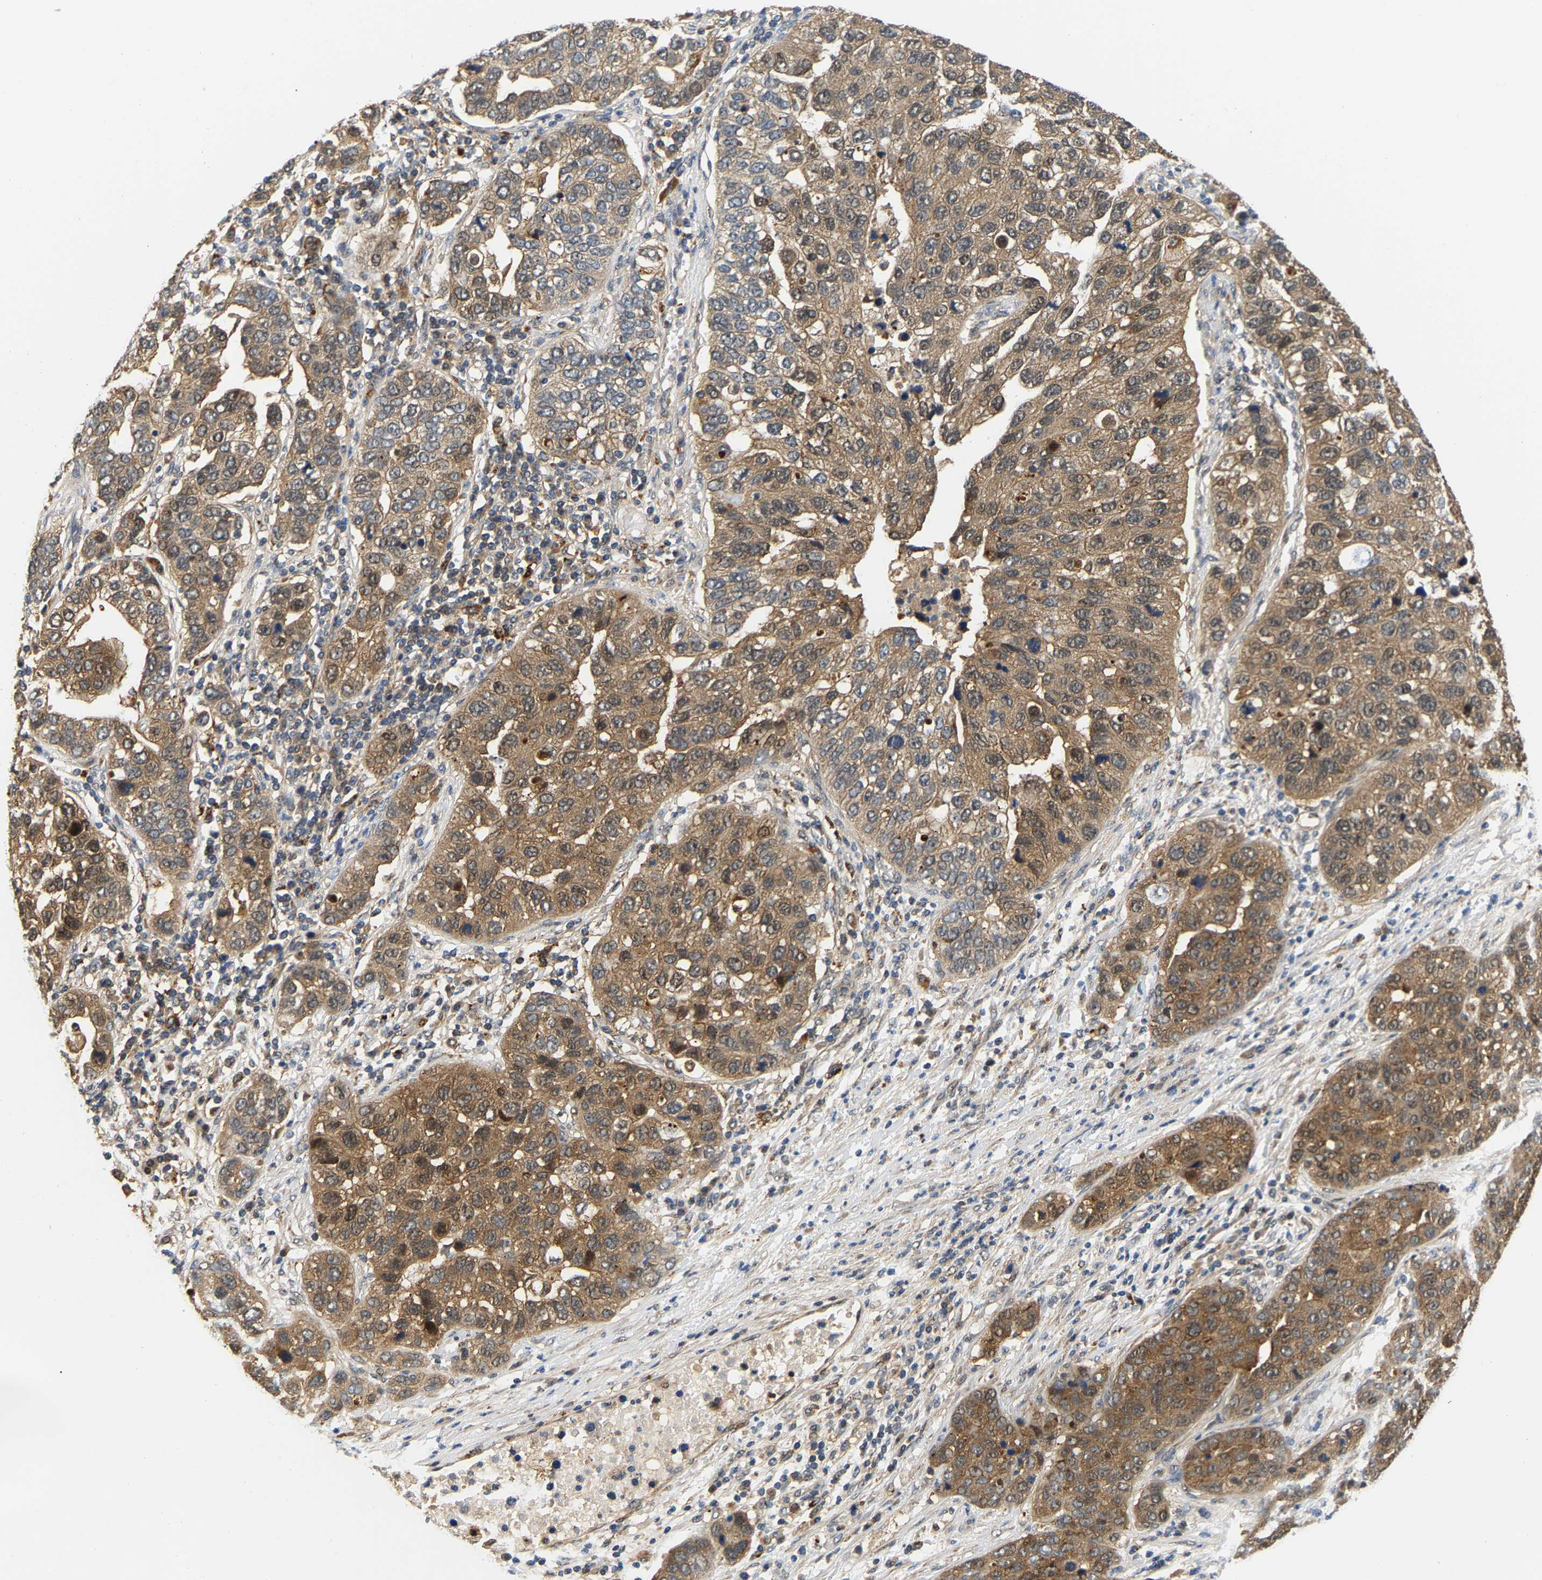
{"staining": {"intensity": "moderate", "quantity": ">75%", "location": "cytoplasmic/membranous,nuclear"}, "tissue": "pancreatic cancer", "cell_type": "Tumor cells", "image_type": "cancer", "snomed": [{"axis": "morphology", "description": "Adenocarcinoma, NOS"}, {"axis": "topography", "description": "Pancreas"}], "caption": "This image exhibits pancreatic adenocarcinoma stained with immunohistochemistry to label a protein in brown. The cytoplasmic/membranous and nuclear of tumor cells show moderate positivity for the protein. Nuclei are counter-stained blue.", "gene": "LARP6", "patient": {"sex": "female", "age": 61}}